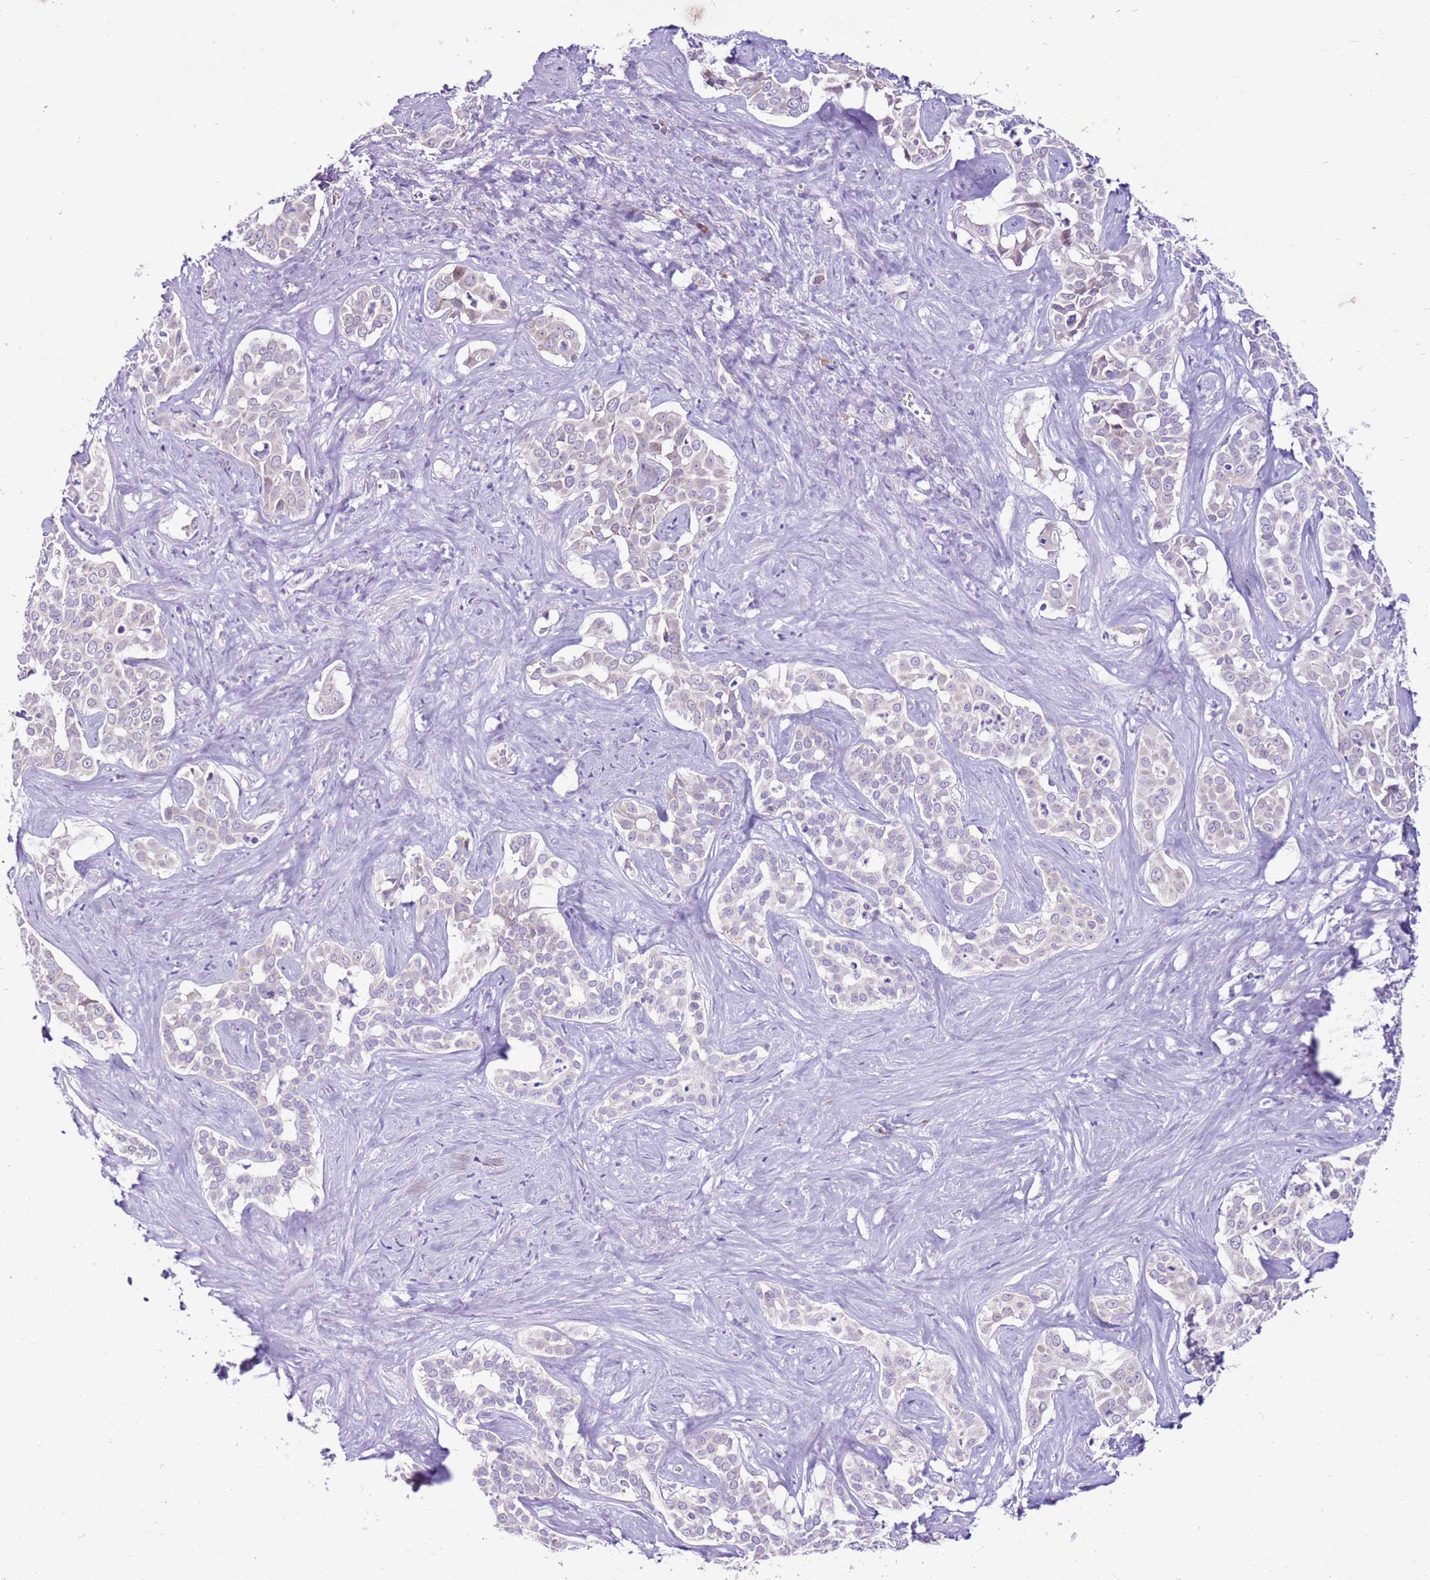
{"staining": {"intensity": "negative", "quantity": "none", "location": "none"}, "tissue": "liver cancer", "cell_type": "Tumor cells", "image_type": "cancer", "snomed": [{"axis": "morphology", "description": "Cholangiocarcinoma"}, {"axis": "topography", "description": "Liver"}], "caption": "An immunohistochemistry photomicrograph of liver cancer (cholangiocarcinoma) is shown. There is no staining in tumor cells of liver cancer (cholangiocarcinoma).", "gene": "MRPL36", "patient": {"sex": "male", "age": 67}}